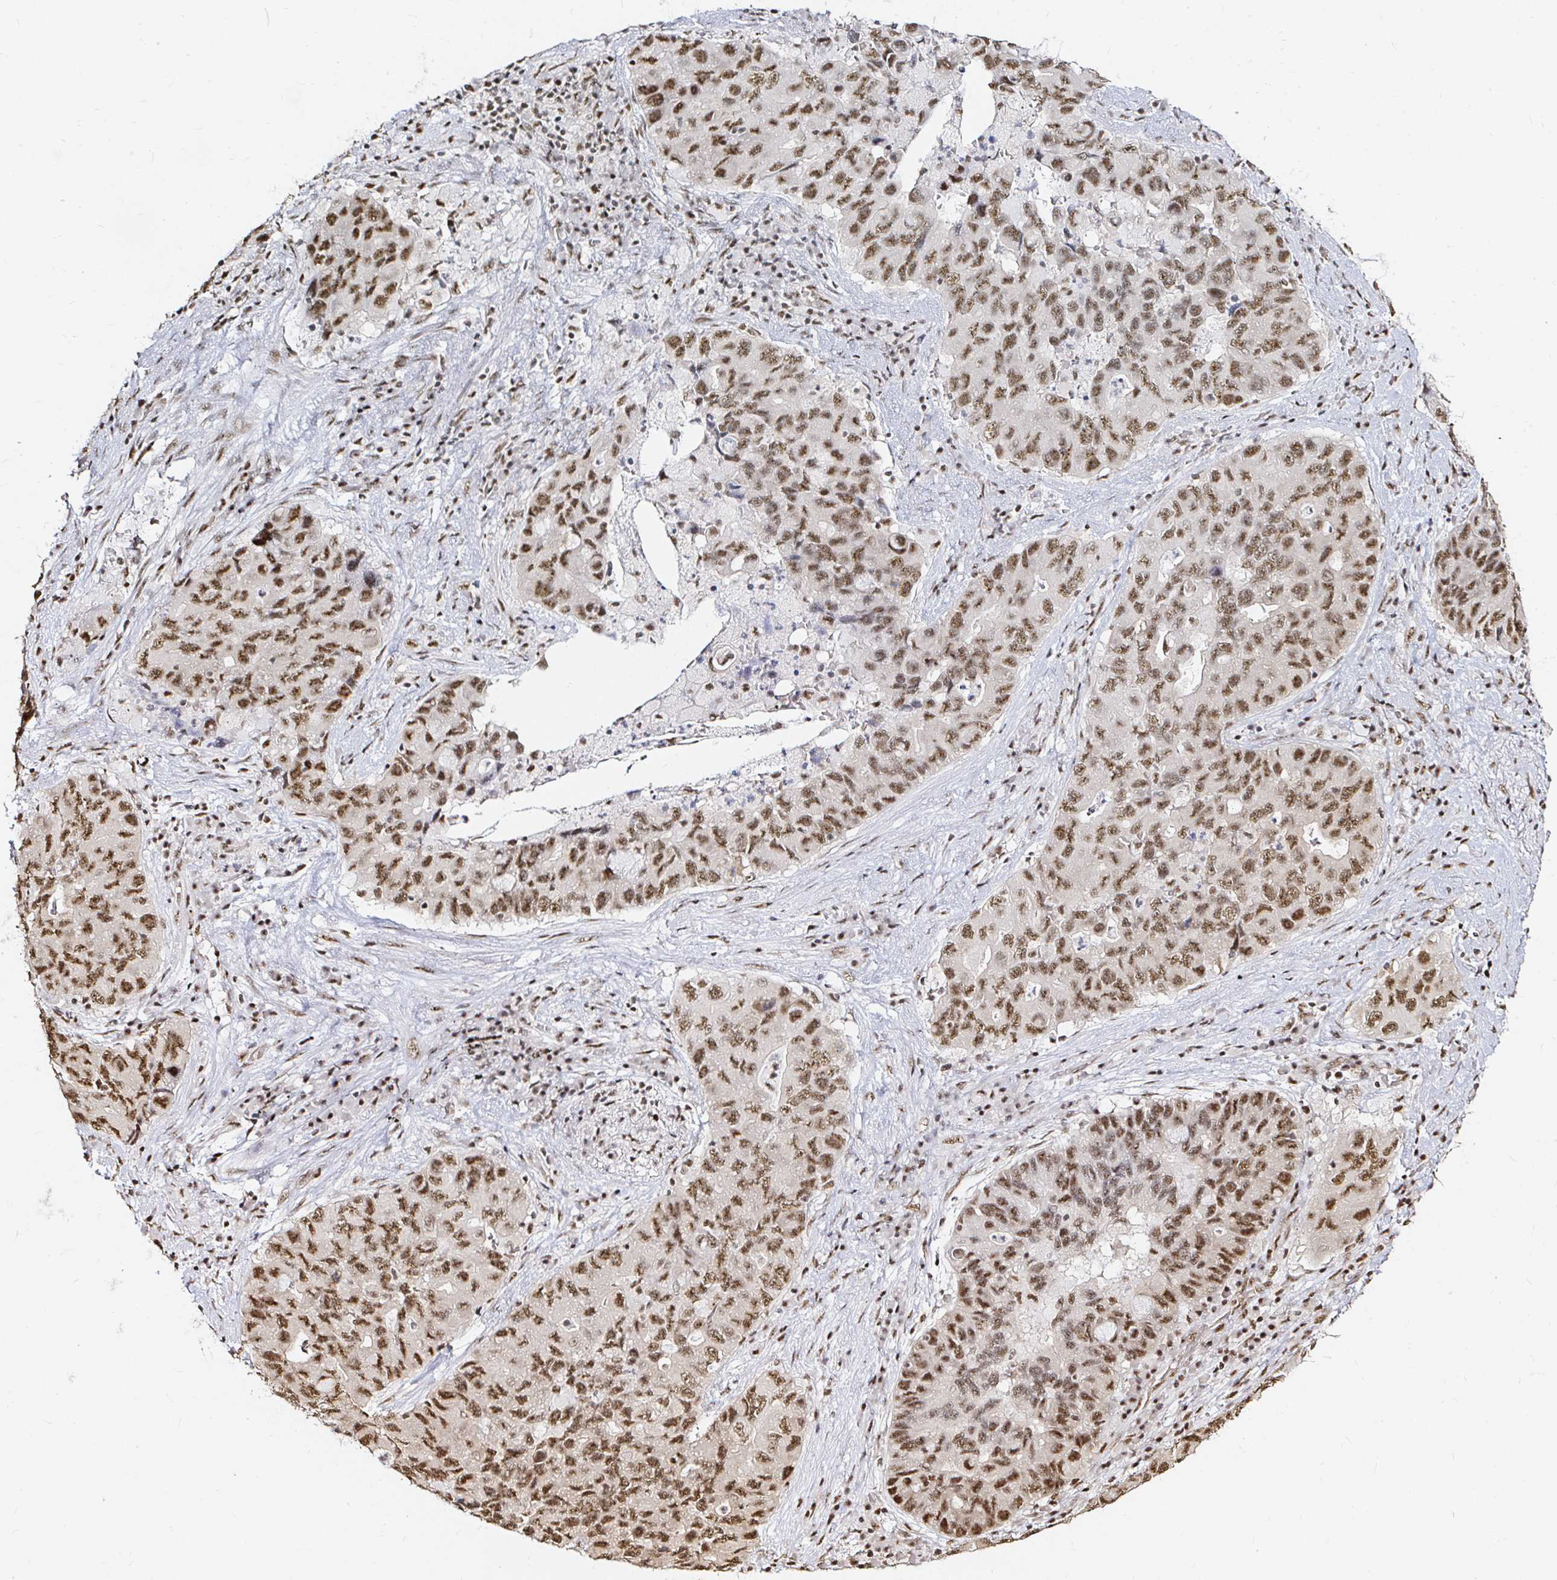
{"staining": {"intensity": "moderate", "quantity": ">75%", "location": "nuclear"}, "tissue": "lung cancer", "cell_type": "Tumor cells", "image_type": "cancer", "snomed": [{"axis": "morphology", "description": "Adenocarcinoma, NOS"}, {"axis": "morphology", "description": "Adenocarcinoma, metastatic, NOS"}, {"axis": "topography", "description": "Lymph node"}, {"axis": "topography", "description": "Lung"}], "caption": "There is medium levels of moderate nuclear expression in tumor cells of lung metastatic adenocarcinoma, as demonstrated by immunohistochemical staining (brown color).", "gene": "SNRPC", "patient": {"sex": "female", "age": 54}}